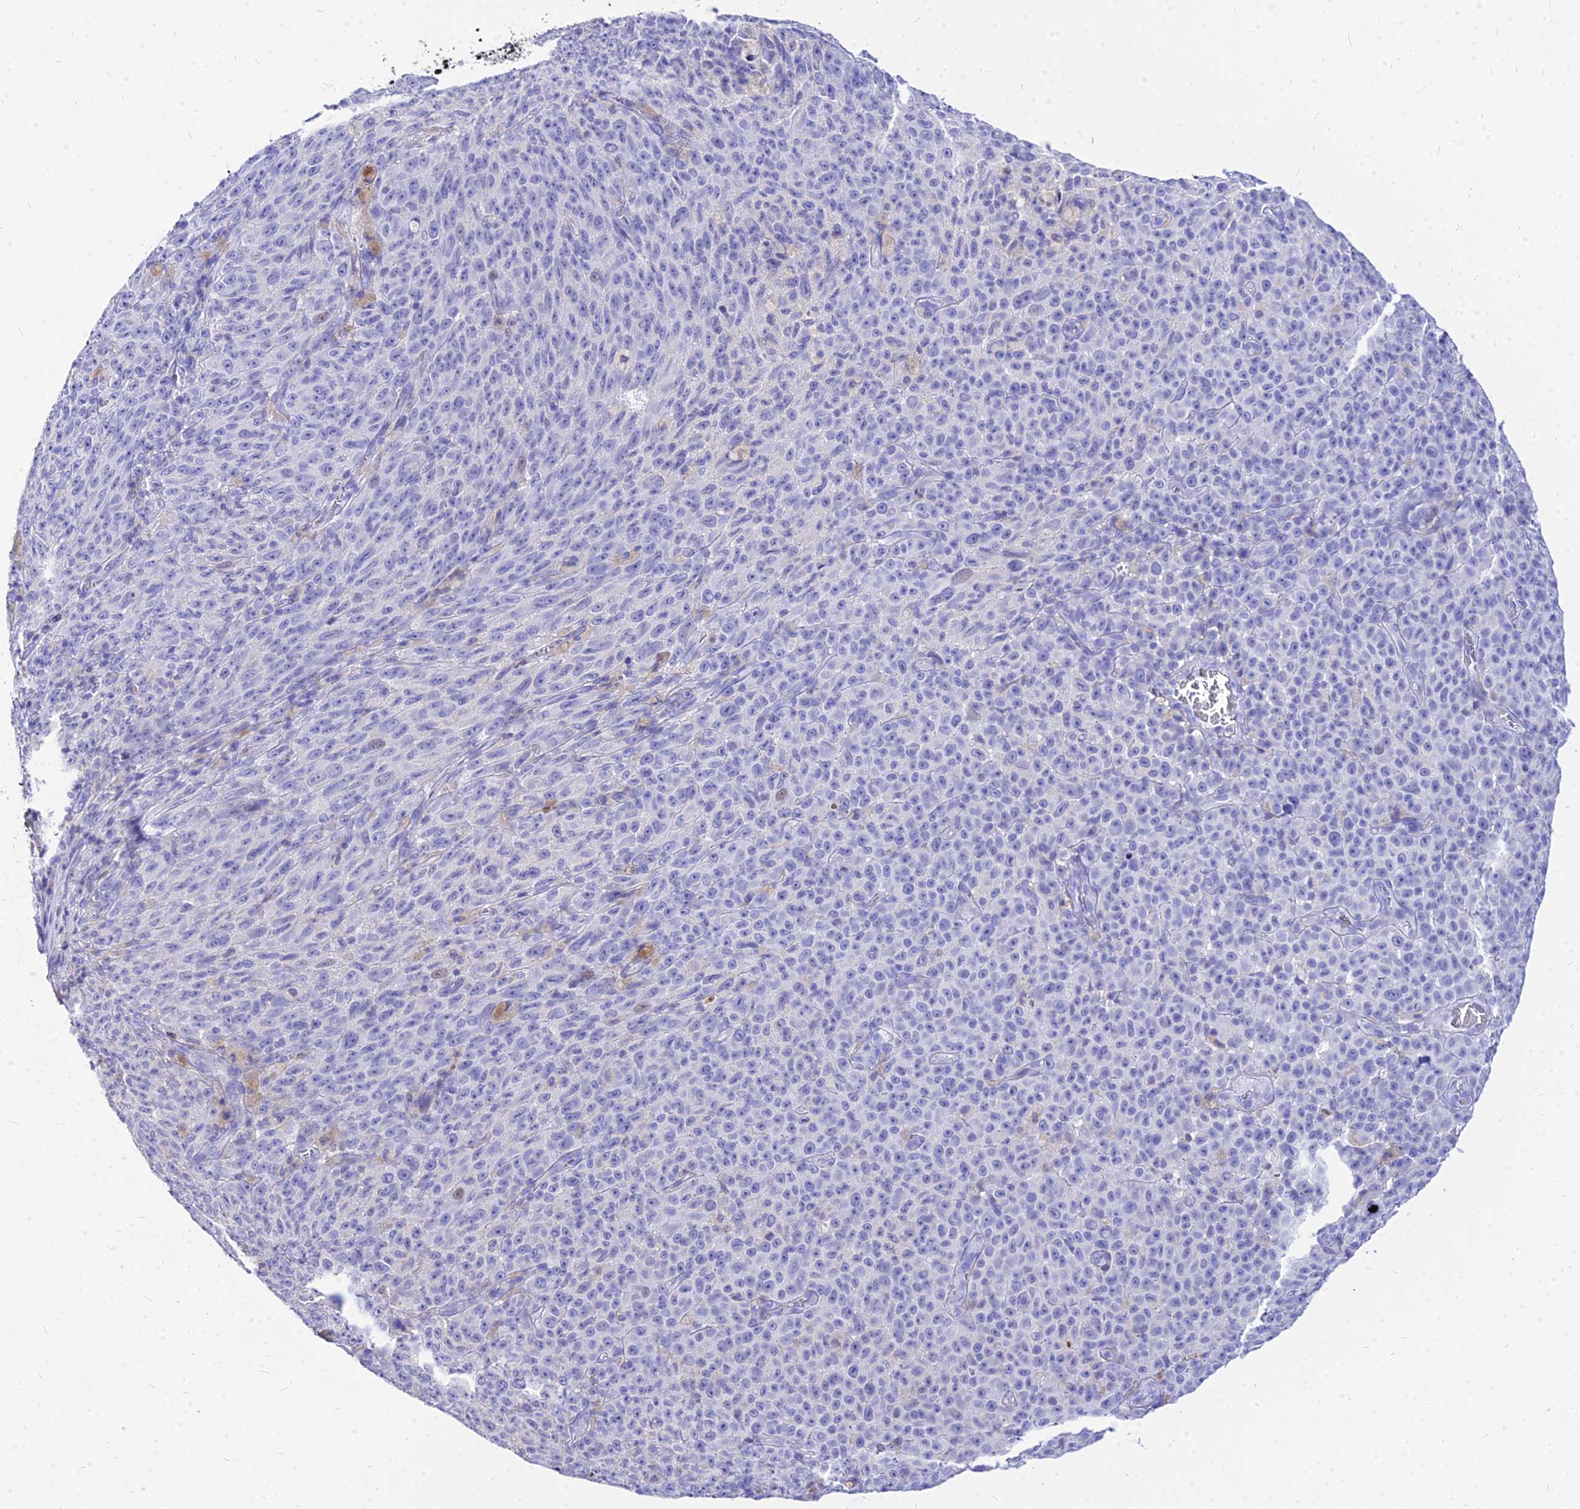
{"staining": {"intensity": "negative", "quantity": "none", "location": "none"}, "tissue": "melanoma", "cell_type": "Tumor cells", "image_type": "cancer", "snomed": [{"axis": "morphology", "description": "Malignant melanoma, NOS"}, {"axis": "topography", "description": "Skin"}], "caption": "Immunohistochemistry (IHC) micrograph of melanoma stained for a protein (brown), which reveals no expression in tumor cells.", "gene": "CARD18", "patient": {"sex": "female", "age": 82}}